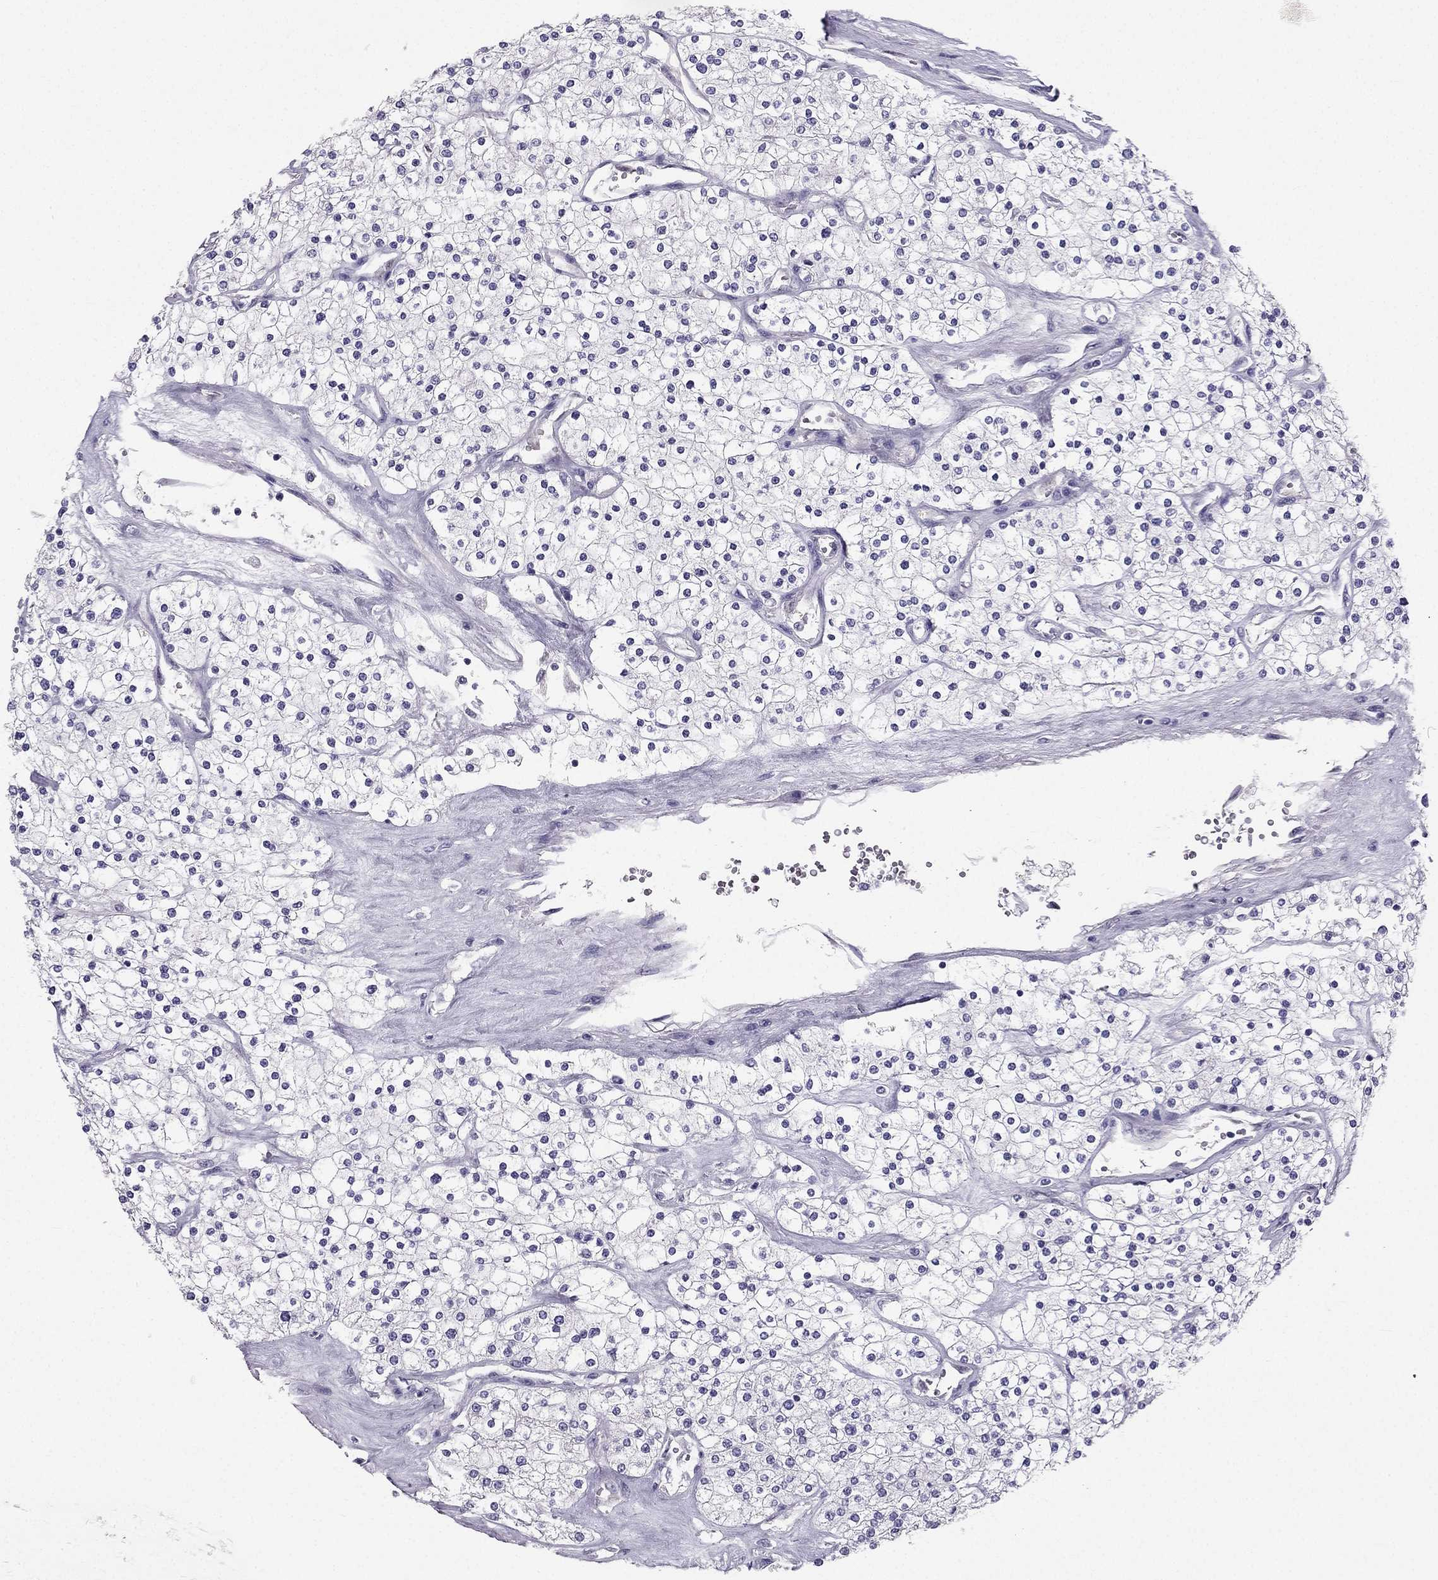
{"staining": {"intensity": "negative", "quantity": "none", "location": "none"}, "tissue": "renal cancer", "cell_type": "Tumor cells", "image_type": "cancer", "snomed": [{"axis": "morphology", "description": "Adenocarcinoma, NOS"}, {"axis": "topography", "description": "Kidney"}], "caption": "Tumor cells are negative for brown protein staining in renal cancer (adenocarcinoma). (DAB (3,3'-diaminobenzidine) IHC visualized using brightfield microscopy, high magnification).", "gene": "SYT5", "patient": {"sex": "male", "age": 80}}